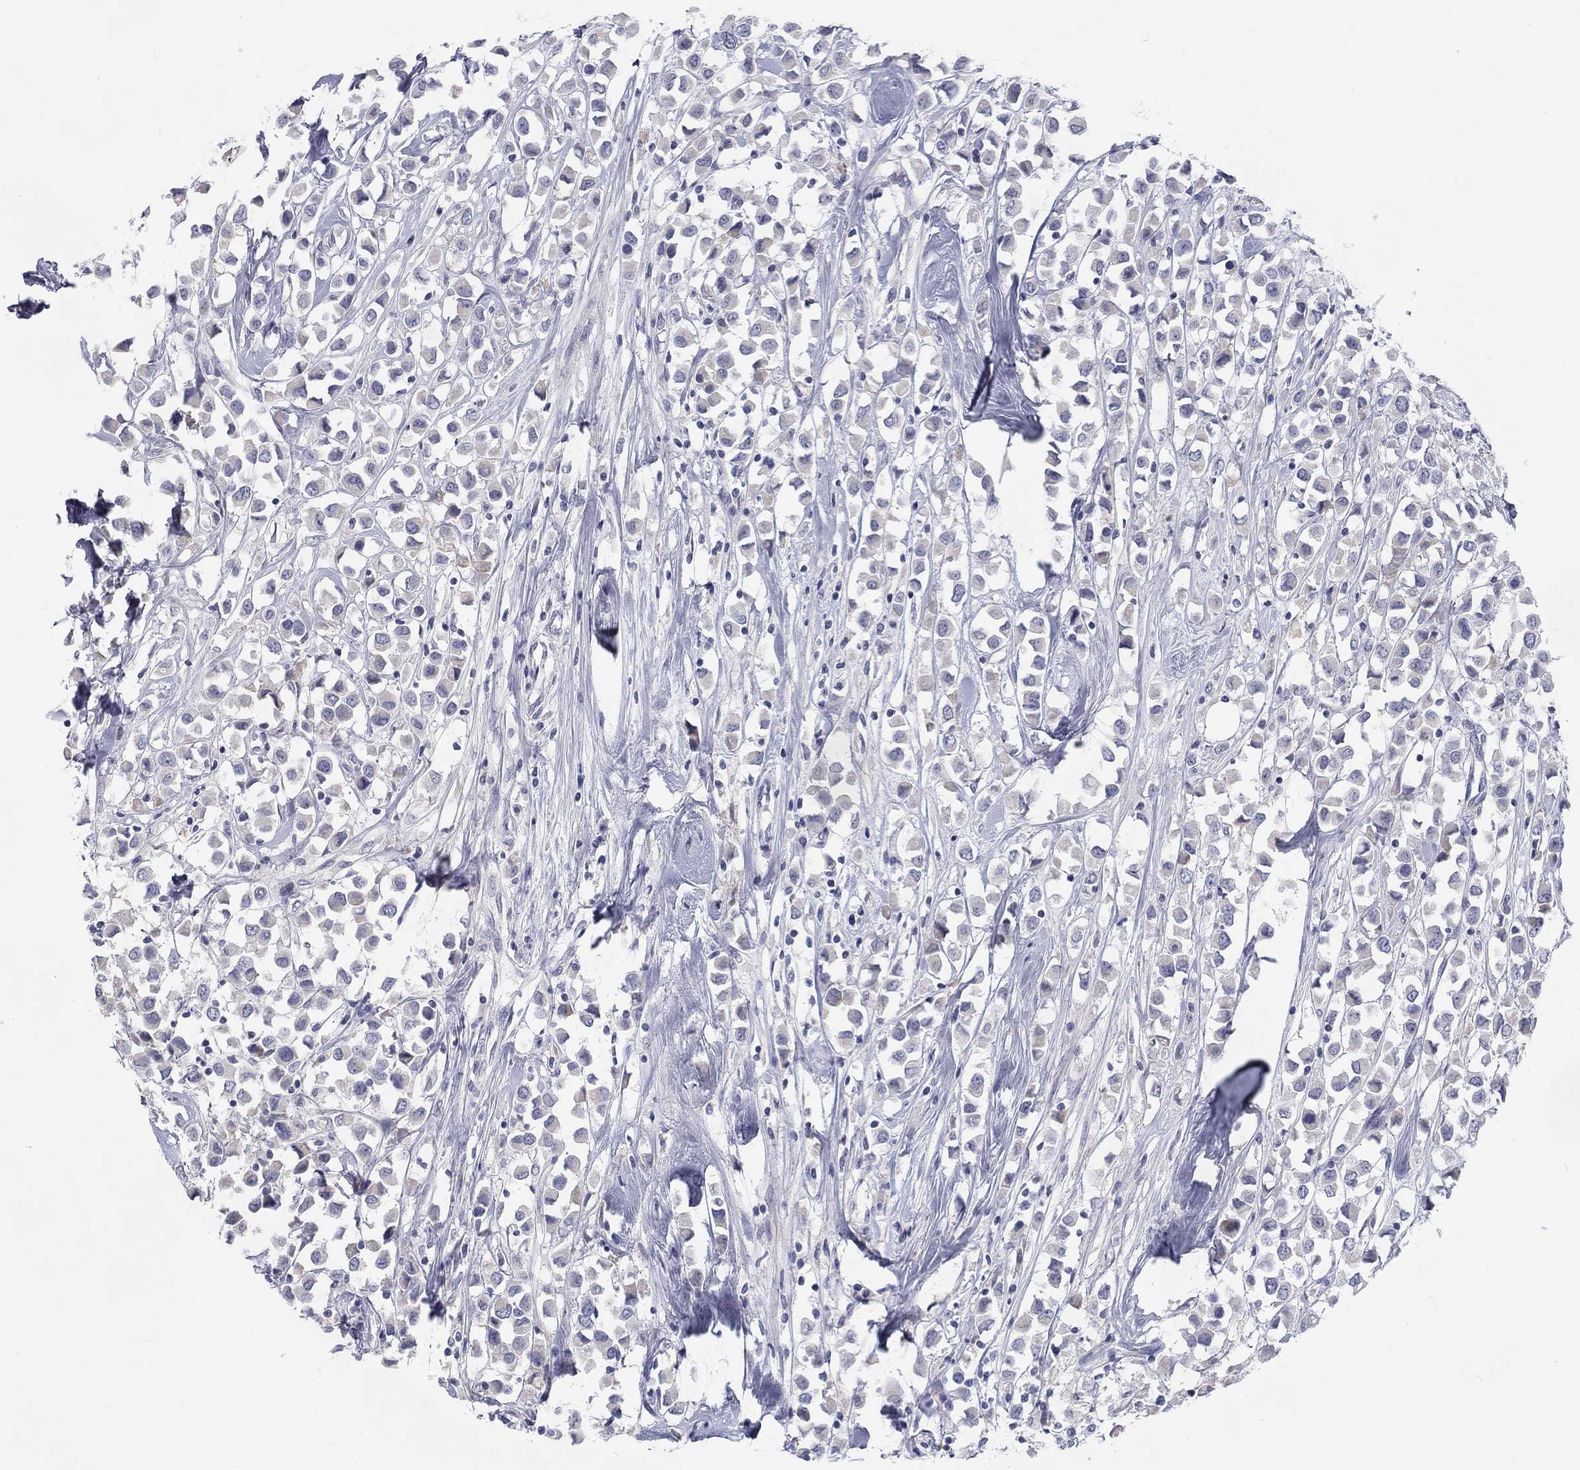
{"staining": {"intensity": "negative", "quantity": "none", "location": "none"}, "tissue": "breast cancer", "cell_type": "Tumor cells", "image_type": "cancer", "snomed": [{"axis": "morphology", "description": "Duct carcinoma"}, {"axis": "topography", "description": "Breast"}], "caption": "IHC image of human intraductal carcinoma (breast) stained for a protein (brown), which reveals no expression in tumor cells. Brightfield microscopy of immunohistochemistry (IHC) stained with DAB (3,3'-diaminobenzidine) (brown) and hematoxylin (blue), captured at high magnification.", "gene": "CALB1", "patient": {"sex": "female", "age": 61}}